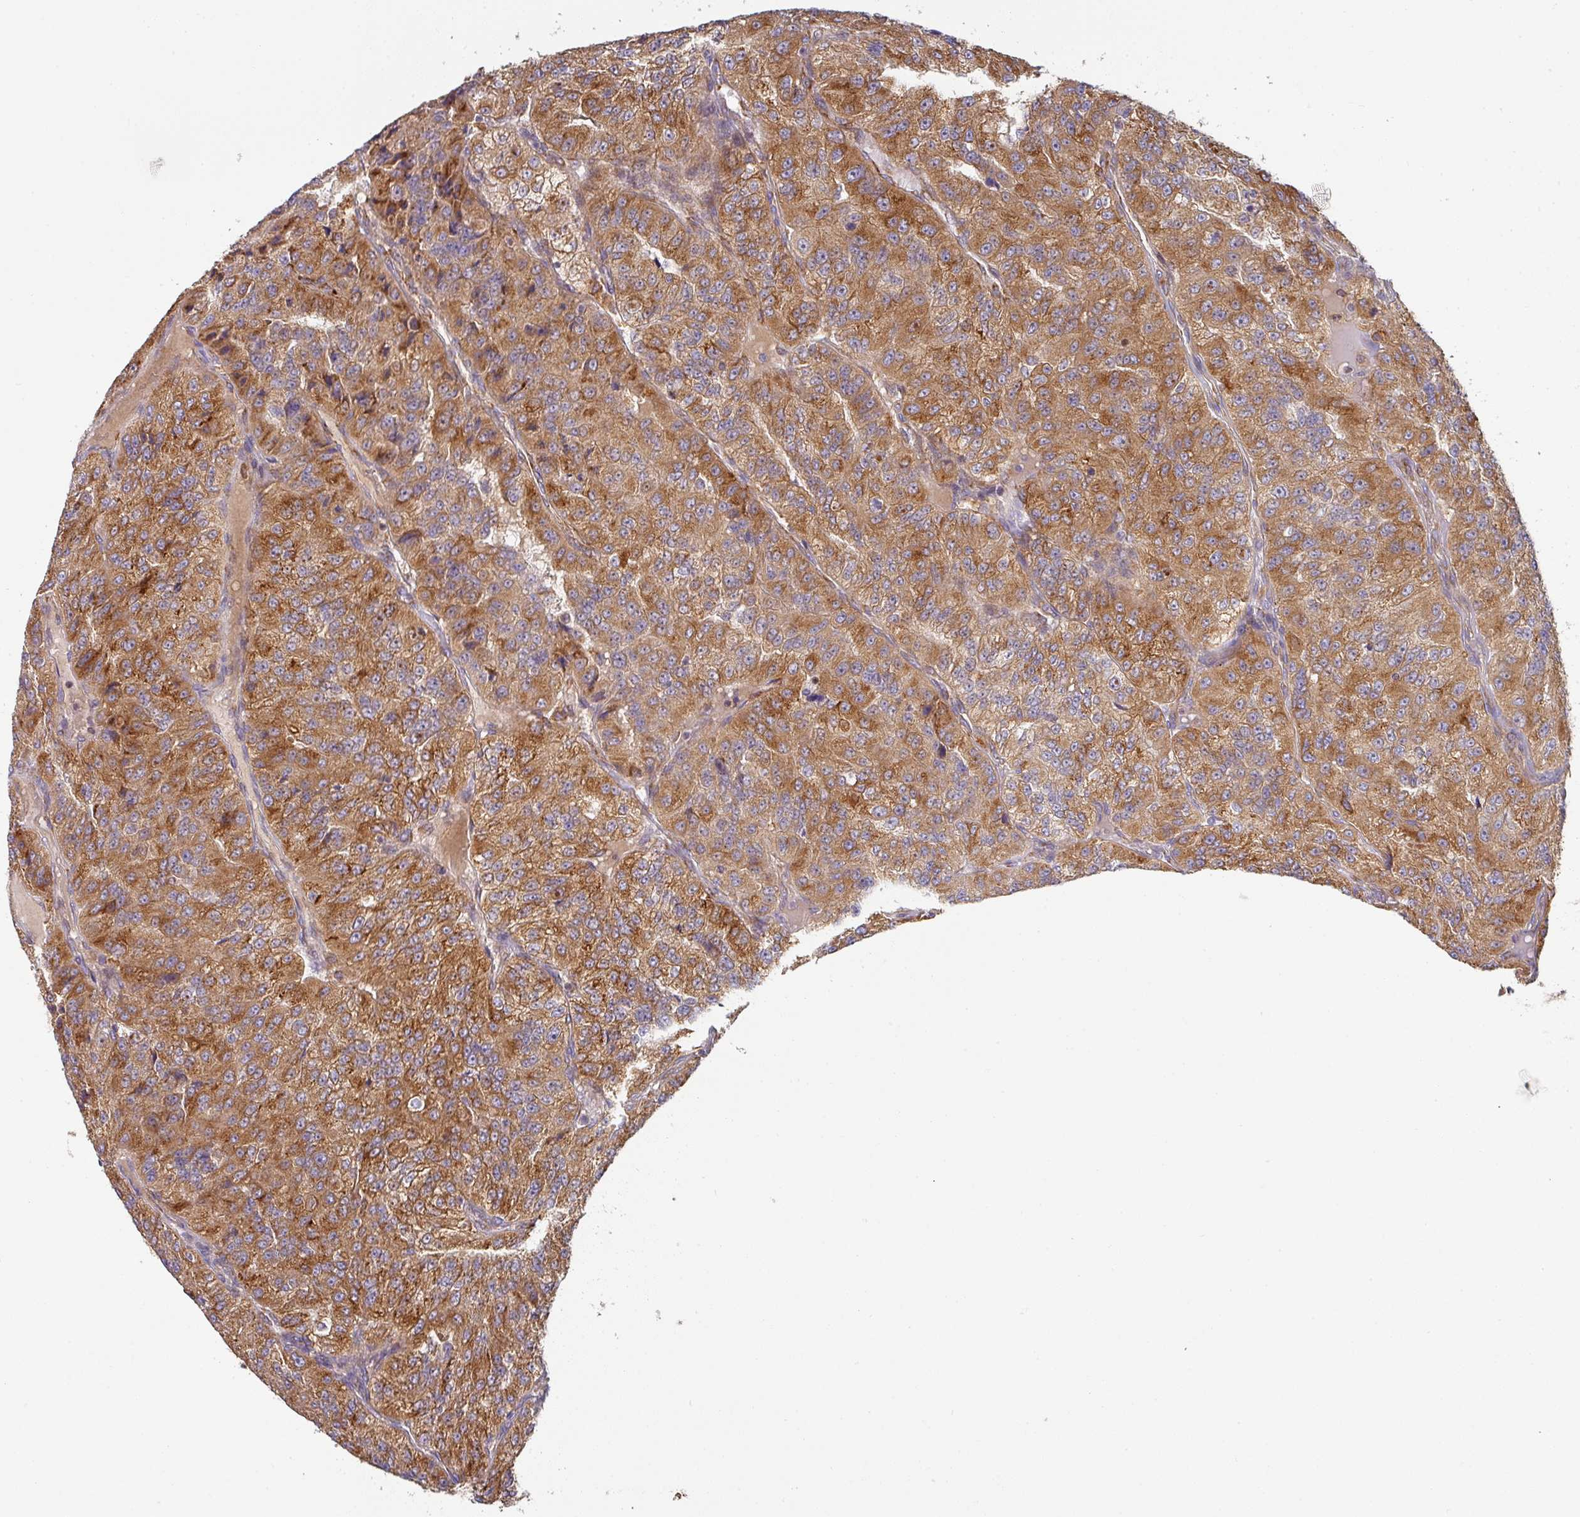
{"staining": {"intensity": "strong", "quantity": ">75%", "location": "cytoplasmic/membranous"}, "tissue": "renal cancer", "cell_type": "Tumor cells", "image_type": "cancer", "snomed": [{"axis": "morphology", "description": "Adenocarcinoma, NOS"}, {"axis": "topography", "description": "Kidney"}], "caption": "Immunohistochemical staining of human renal cancer (adenocarcinoma) demonstrates high levels of strong cytoplasmic/membranous staining in about >75% of tumor cells.", "gene": "ZNF268", "patient": {"sex": "female", "age": 63}}